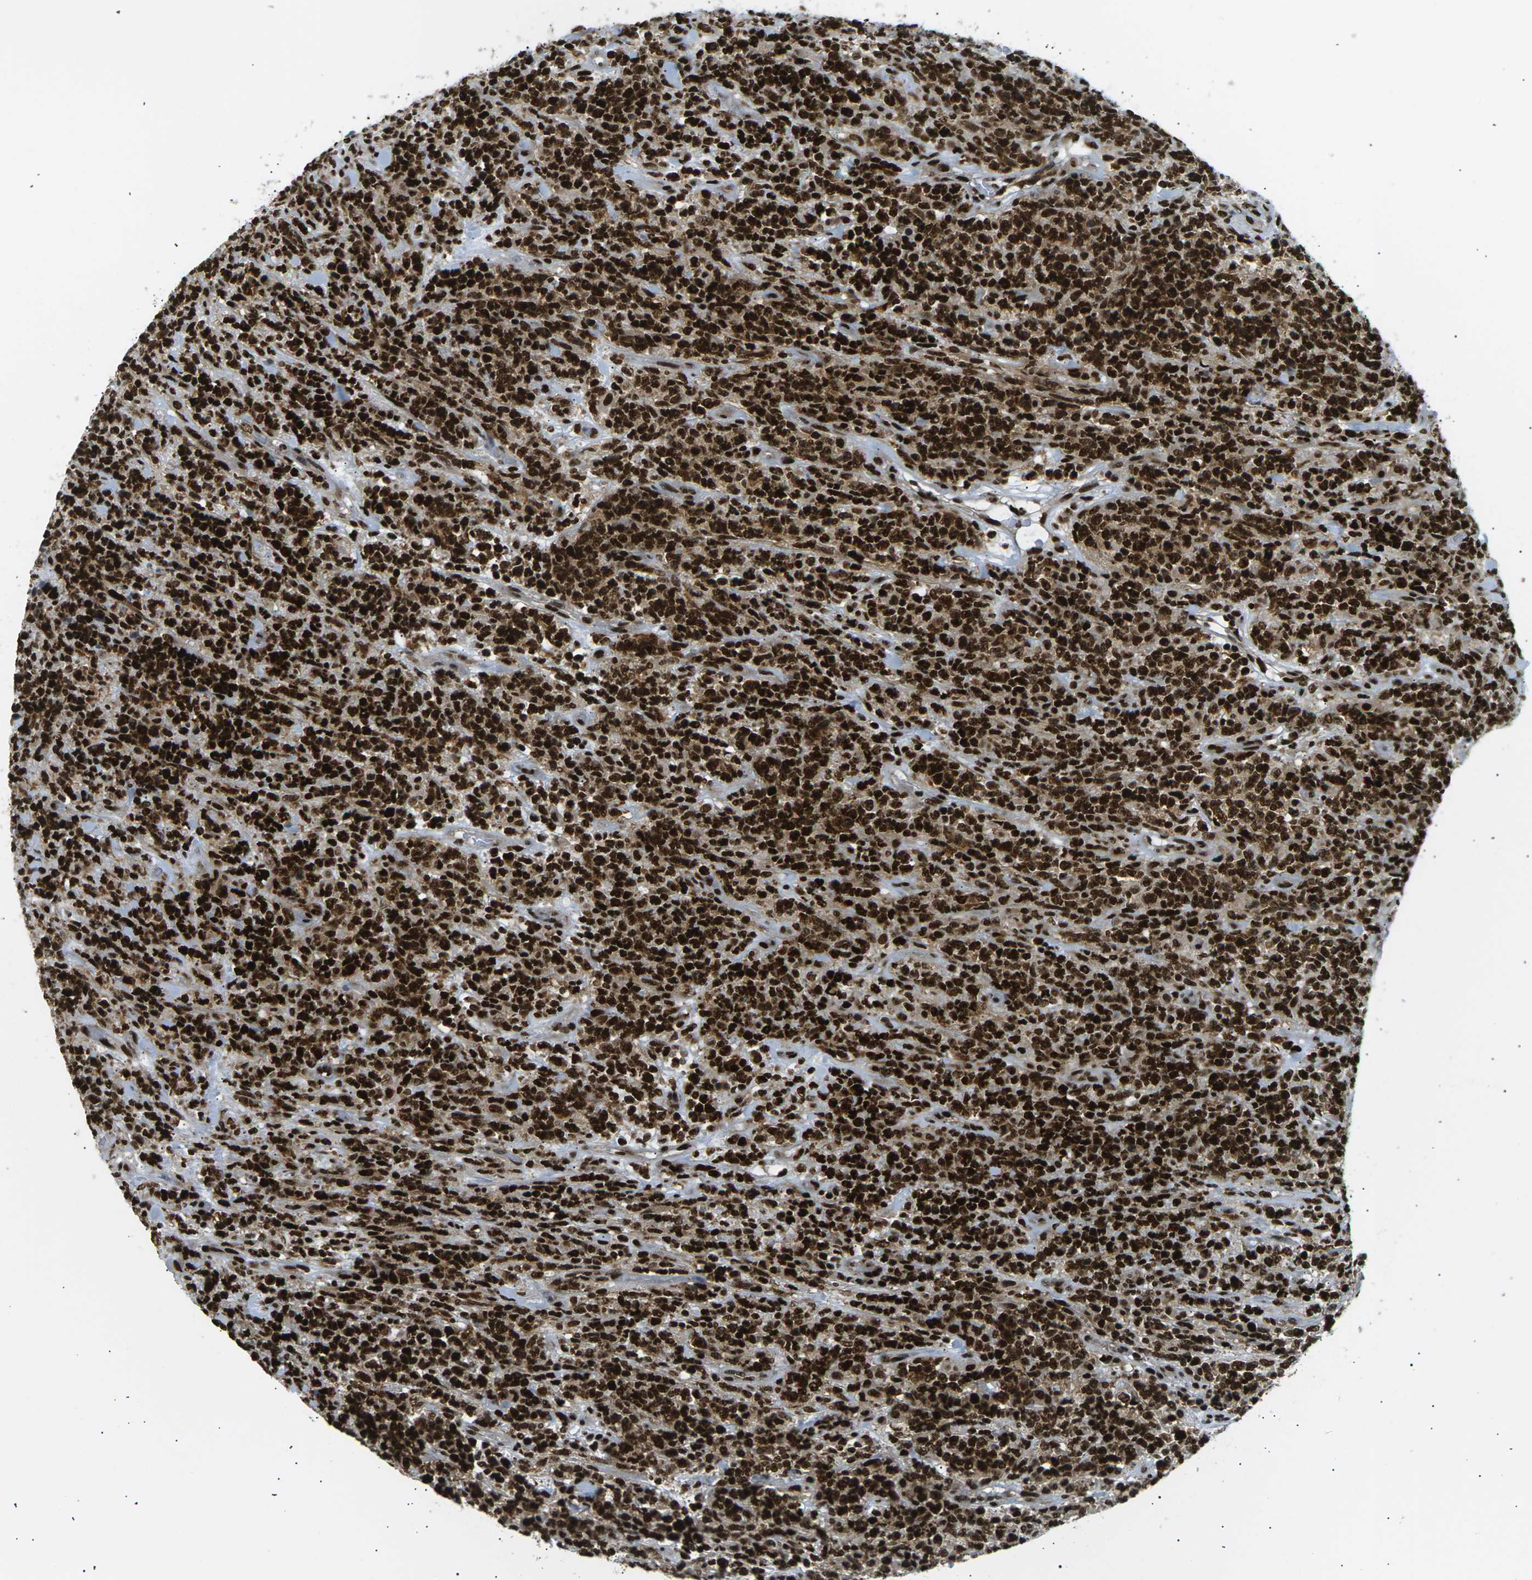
{"staining": {"intensity": "strong", "quantity": ">75%", "location": "cytoplasmic/membranous,nuclear"}, "tissue": "lymphoma", "cell_type": "Tumor cells", "image_type": "cancer", "snomed": [{"axis": "morphology", "description": "Malignant lymphoma, non-Hodgkin's type, High grade"}, {"axis": "topography", "description": "Soft tissue"}], "caption": "Protein expression analysis of human lymphoma reveals strong cytoplasmic/membranous and nuclear positivity in approximately >75% of tumor cells. Using DAB (3,3'-diaminobenzidine) (brown) and hematoxylin (blue) stains, captured at high magnification using brightfield microscopy.", "gene": "RPA2", "patient": {"sex": "male", "age": 18}}